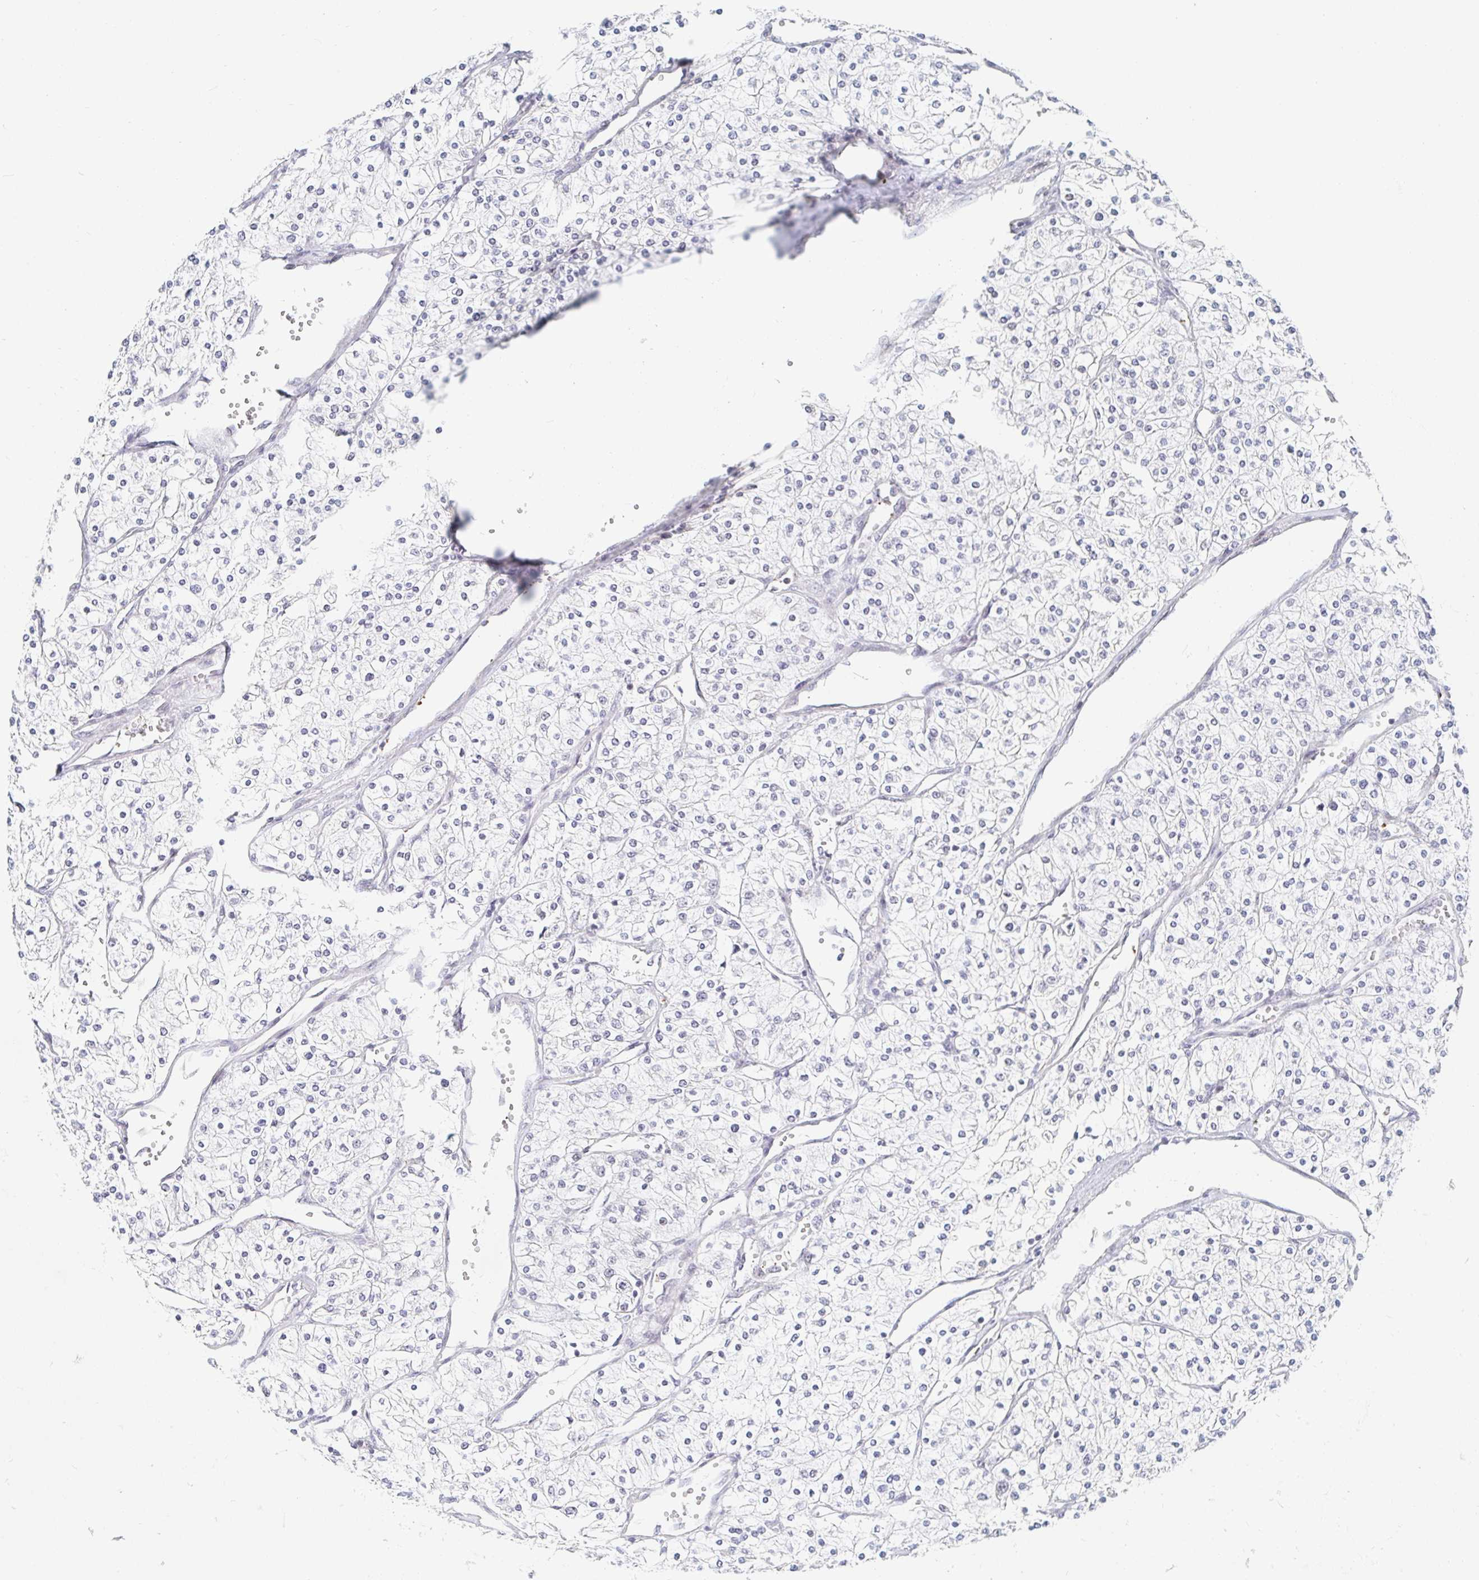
{"staining": {"intensity": "negative", "quantity": "none", "location": "none"}, "tissue": "renal cancer", "cell_type": "Tumor cells", "image_type": "cancer", "snomed": [{"axis": "morphology", "description": "Adenocarcinoma, NOS"}, {"axis": "topography", "description": "Kidney"}], "caption": "Image shows no significant protein expression in tumor cells of renal cancer.", "gene": "CHD2", "patient": {"sex": "male", "age": 80}}